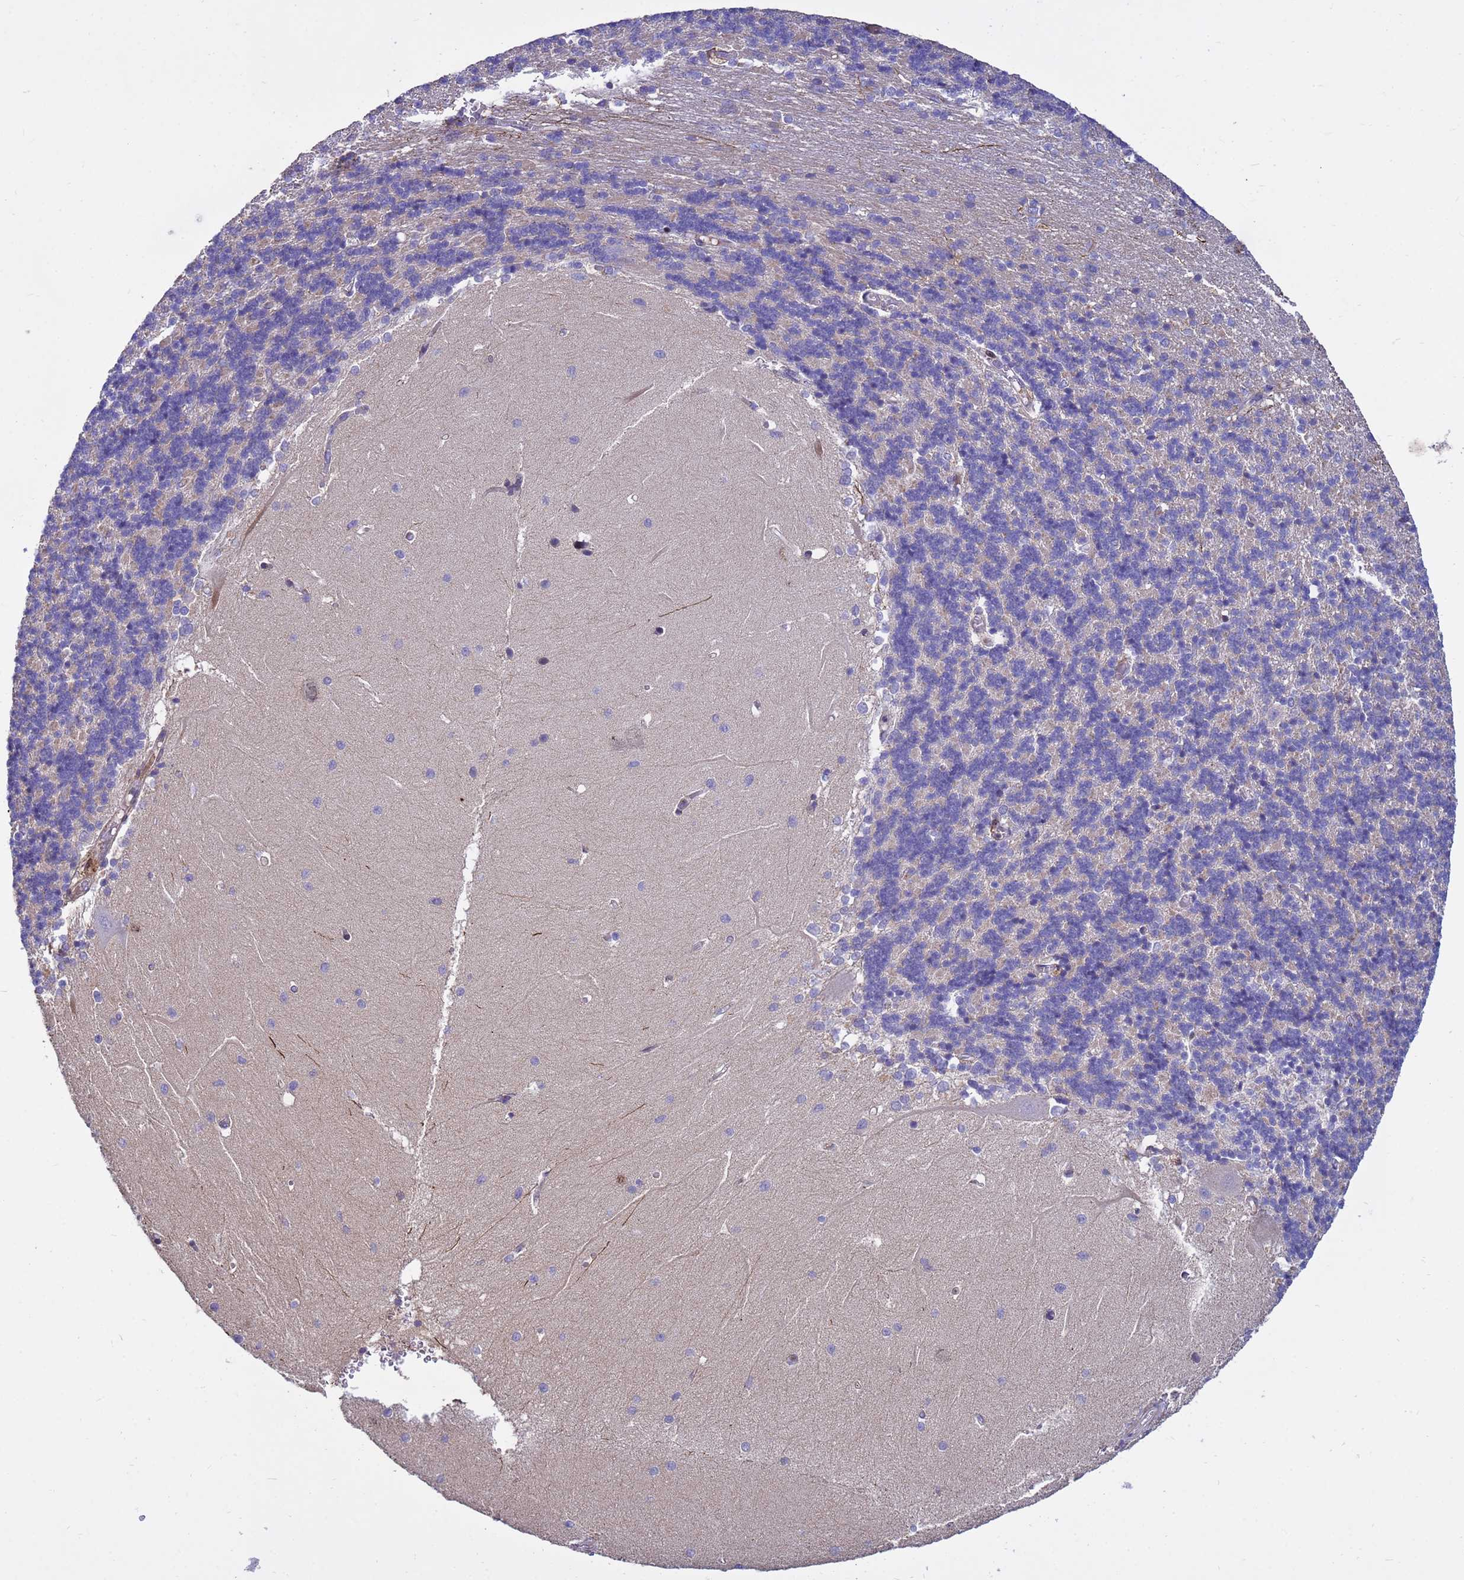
{"staining": {"intensity": "moderate", "quantity": "25%-75%", "location": "cytoplasmic/membranous"}, "tissue": "cerebellum", "cell_type": "Cells in granular layer", "image_type": "normal", "snomed": [{"axis": "morphology", "description": "Normal tissue, NOS"}, {"axis": "topography", "description": "Cerebellum"}], "caption": "This photomicrograph shows immunohistochemistry (IHC) staining of unremarkable cerebellum, with medium moderate cytoplasmic/membranous staining in approximately 25%-75% of cells in granular layer.", "gene": "TUBGCP3", "patient": {"sex": "male", "age": 37}}